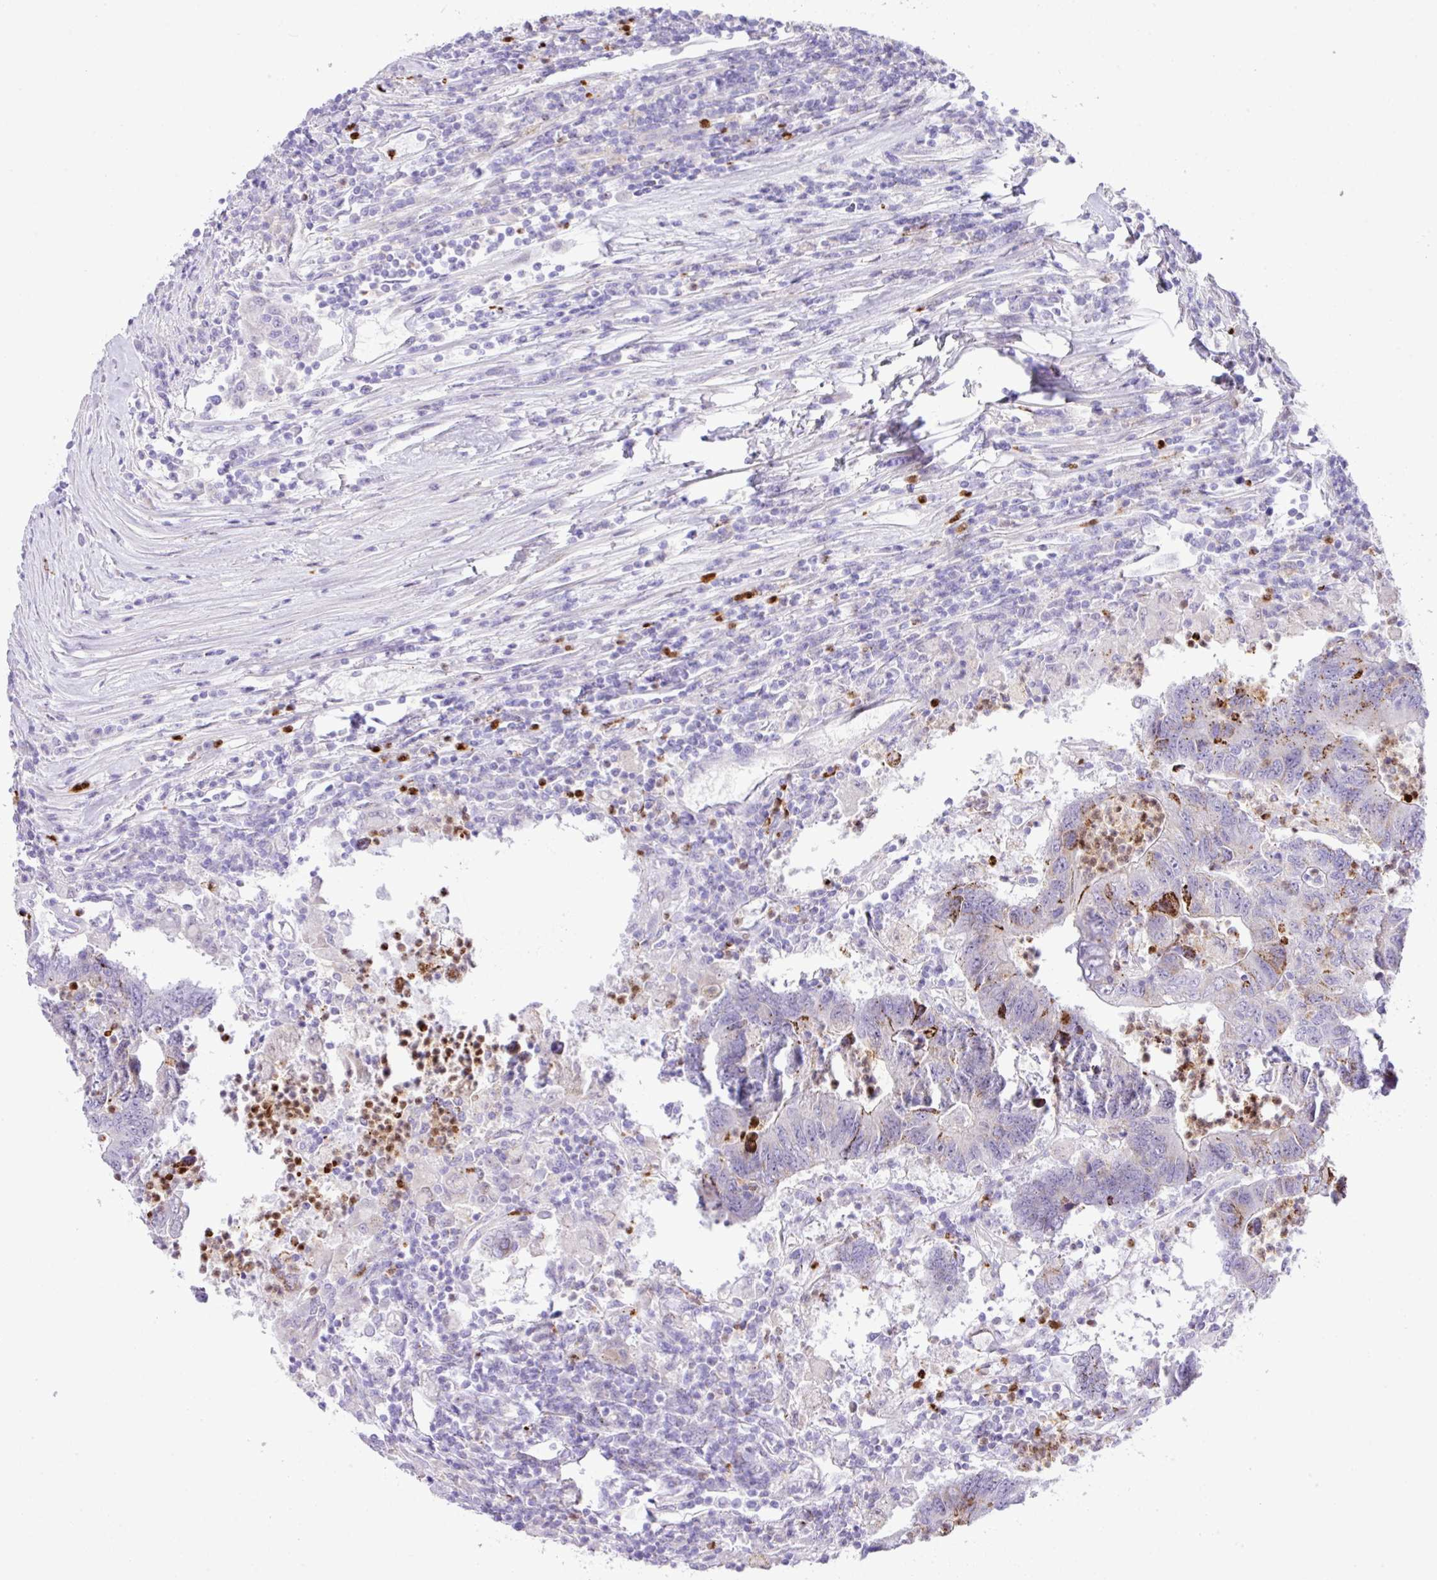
{"staining": {"intensity": "moderate", "quantity": "<25%", "location": "cytoplasmic/membranous"}, "tissue": "colorectal cancer", "cell_type": "Tumor cells", "image_type": "cancer", "snomed": [{"axis": "morphology", "description": "Adenocarcinoma, NOS"}, {"axis": "topography", "description": "Colon"}], "caption": "Immunohistochemical staining of colorectal adenocarcinoma shows low levels of moderate cytoplasmic/membranous staining in about <25% of tumor cells.", "gene": "RCAN2", "patient": {"sex": "female", "age": 48}}